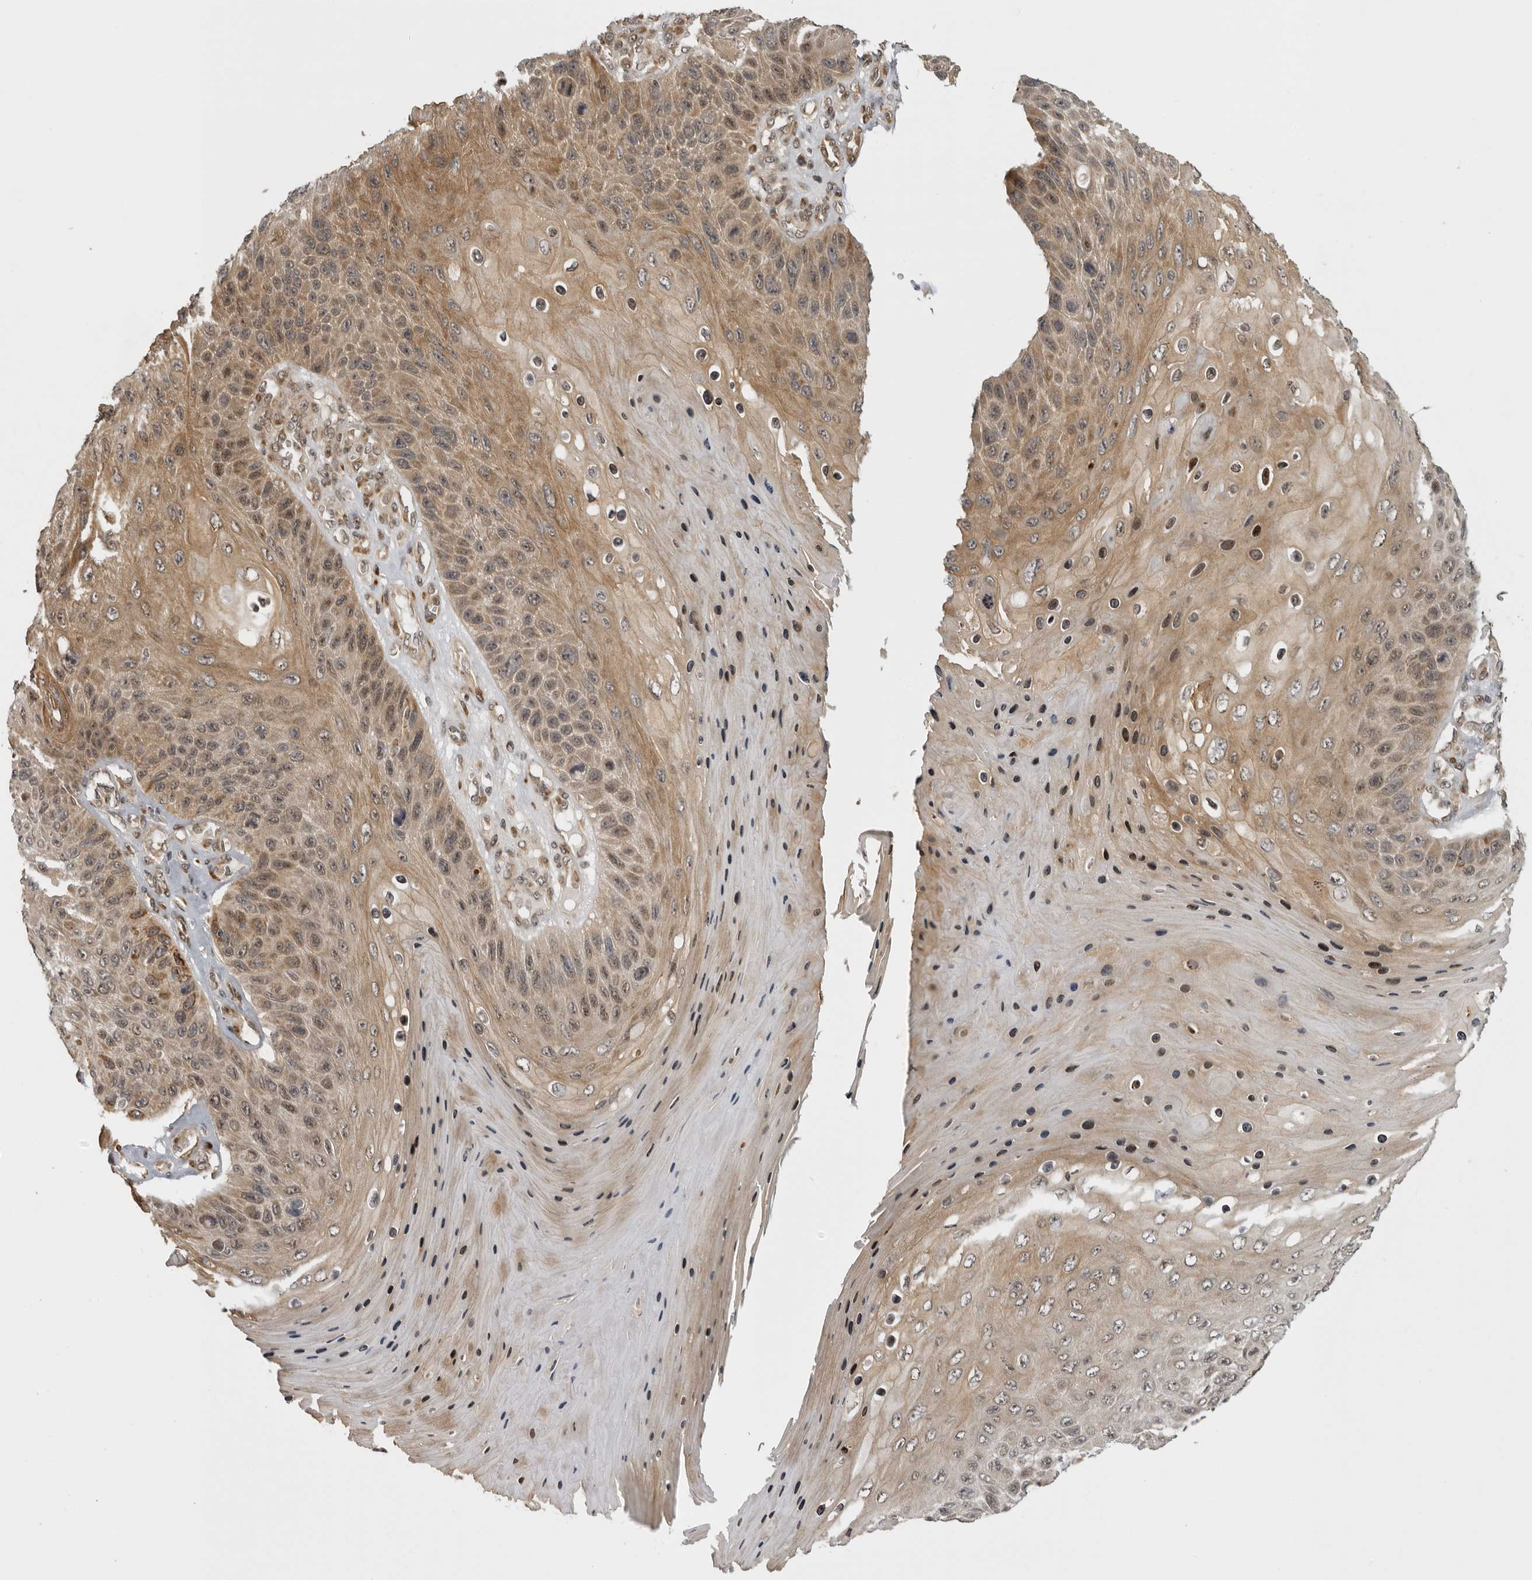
{"staining": {"intensity": "moderate", "quantity": "25%-75%", "location": "cytoplasmic/membranous,nuclear"}, "tissue": "skin cancer", "cell_type": "Tumor cells", "image_type": "cancer", "snomed": [{"axis": "morphology", "description": "Squamous cell carcinoma, NOS"}, {"axis": "topography", "description": "Skin"}], "caption": "Immunohistochemistry image of neoplastic tissue: human skin squamous cell carcinoma stained using immunohistochemistry (IHC) reveals medium levels of moderate protein expression localized specifically in the cytoplasmic/membranous and nuclear of tumor cells, appearing as a cytoplasmic/membranous and nuclear brown color.", "gene": "DNAH14", "patient": {"sex": "female", "age": 88}}